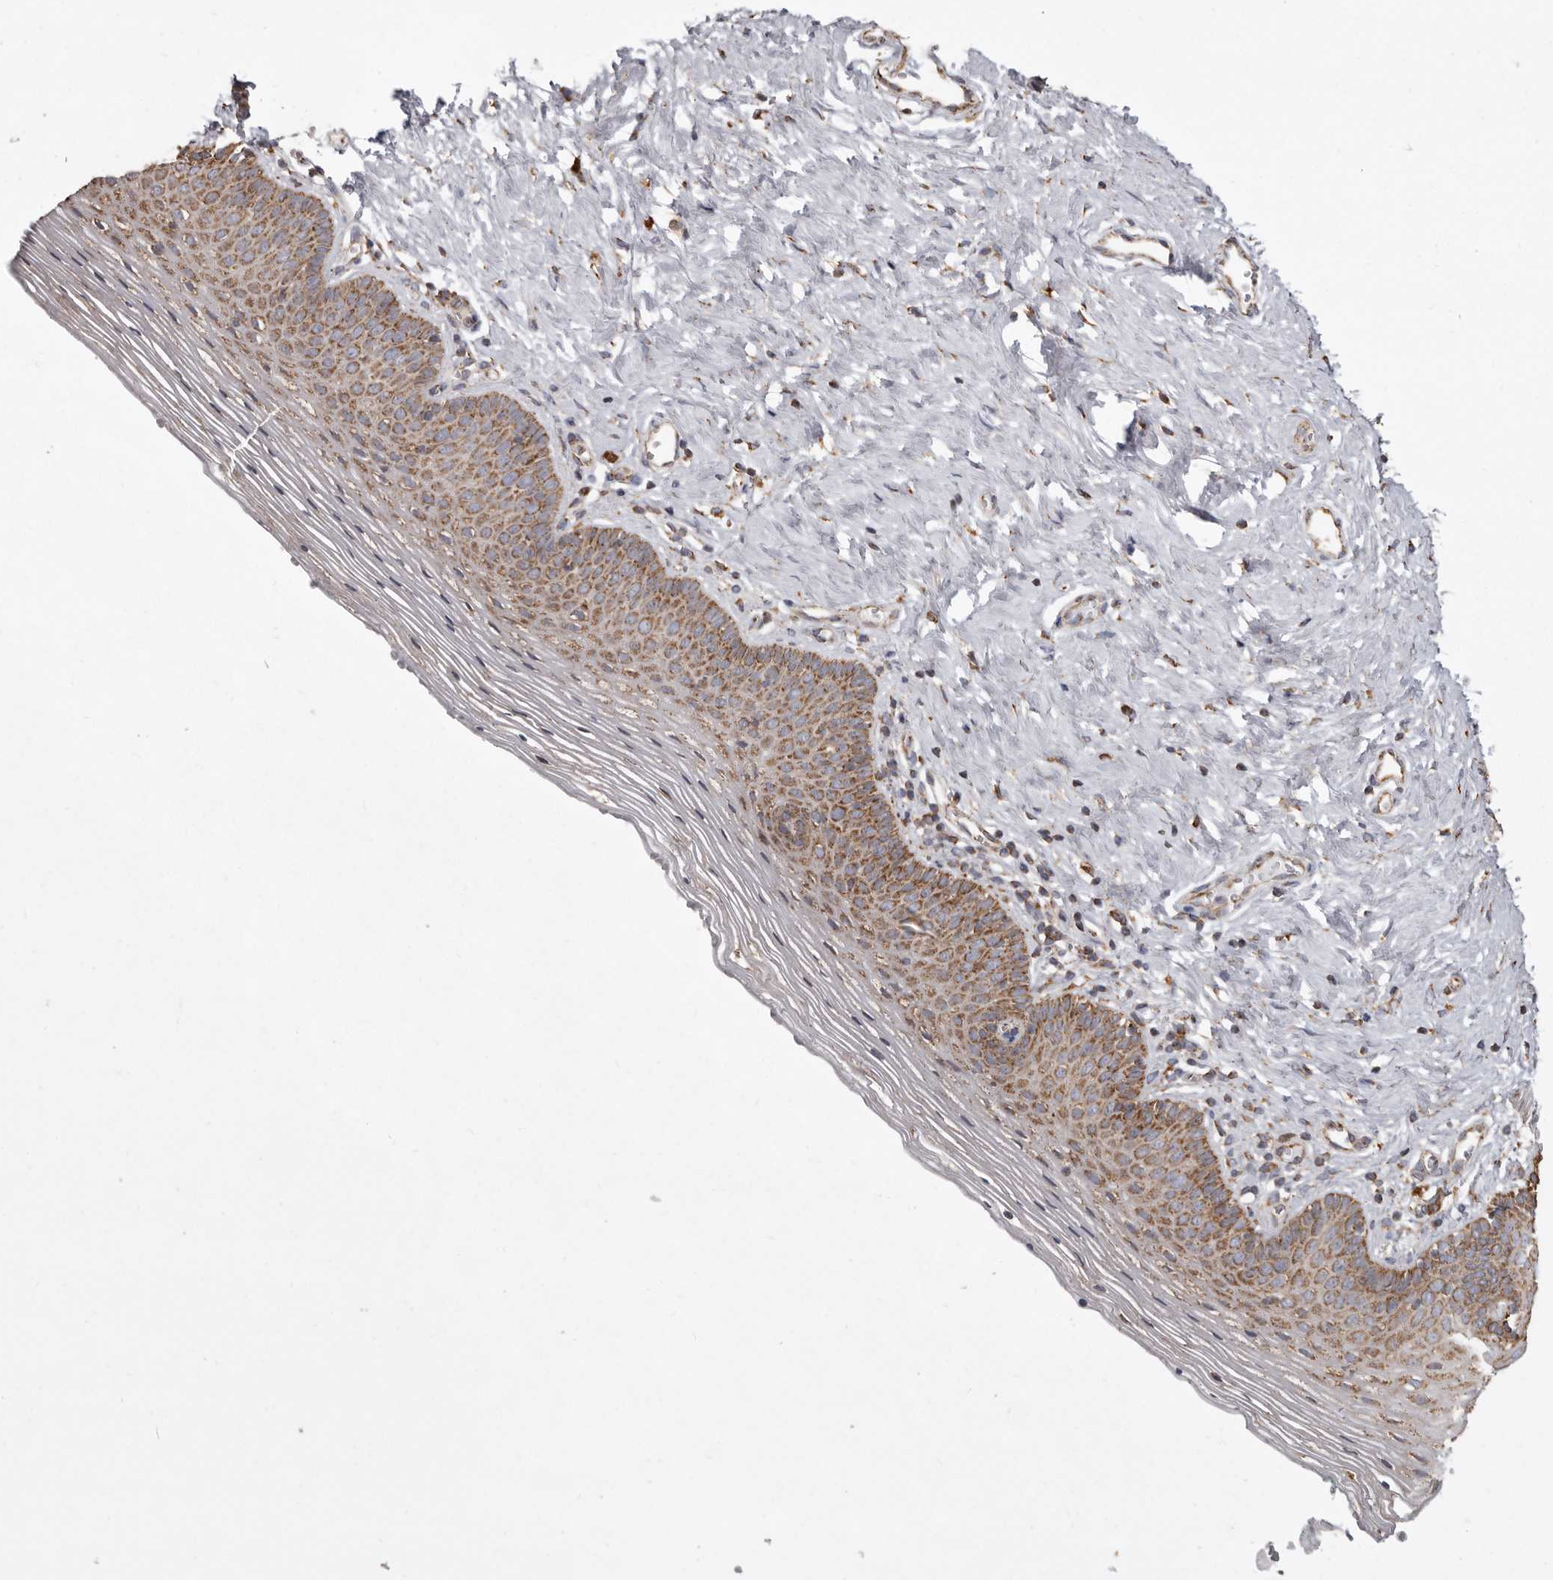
{"staining": {"intensity": "moderate", "quantity": ">75%", "location": "cytoplasmic/membranous"}, "tissue": "vagina", "cell_type": "Squamous epithelial cells", "image_type": "normal", "snomed": [{"axis": "morphology", "description": "Normal tissue, NOS"}, {"axis": "topography", "description": "Vagina"}], "caption": "Protein staining of benign vagina reveals moderate cytoplasmic/membranous positivity in approximately >75% of squamous epithelial cells. (brown staining indicates protein expression, while blue staining denotes nuclei).", "gene": "CDK5RAP3", "patient": {"sex": "female", "age": 32}}